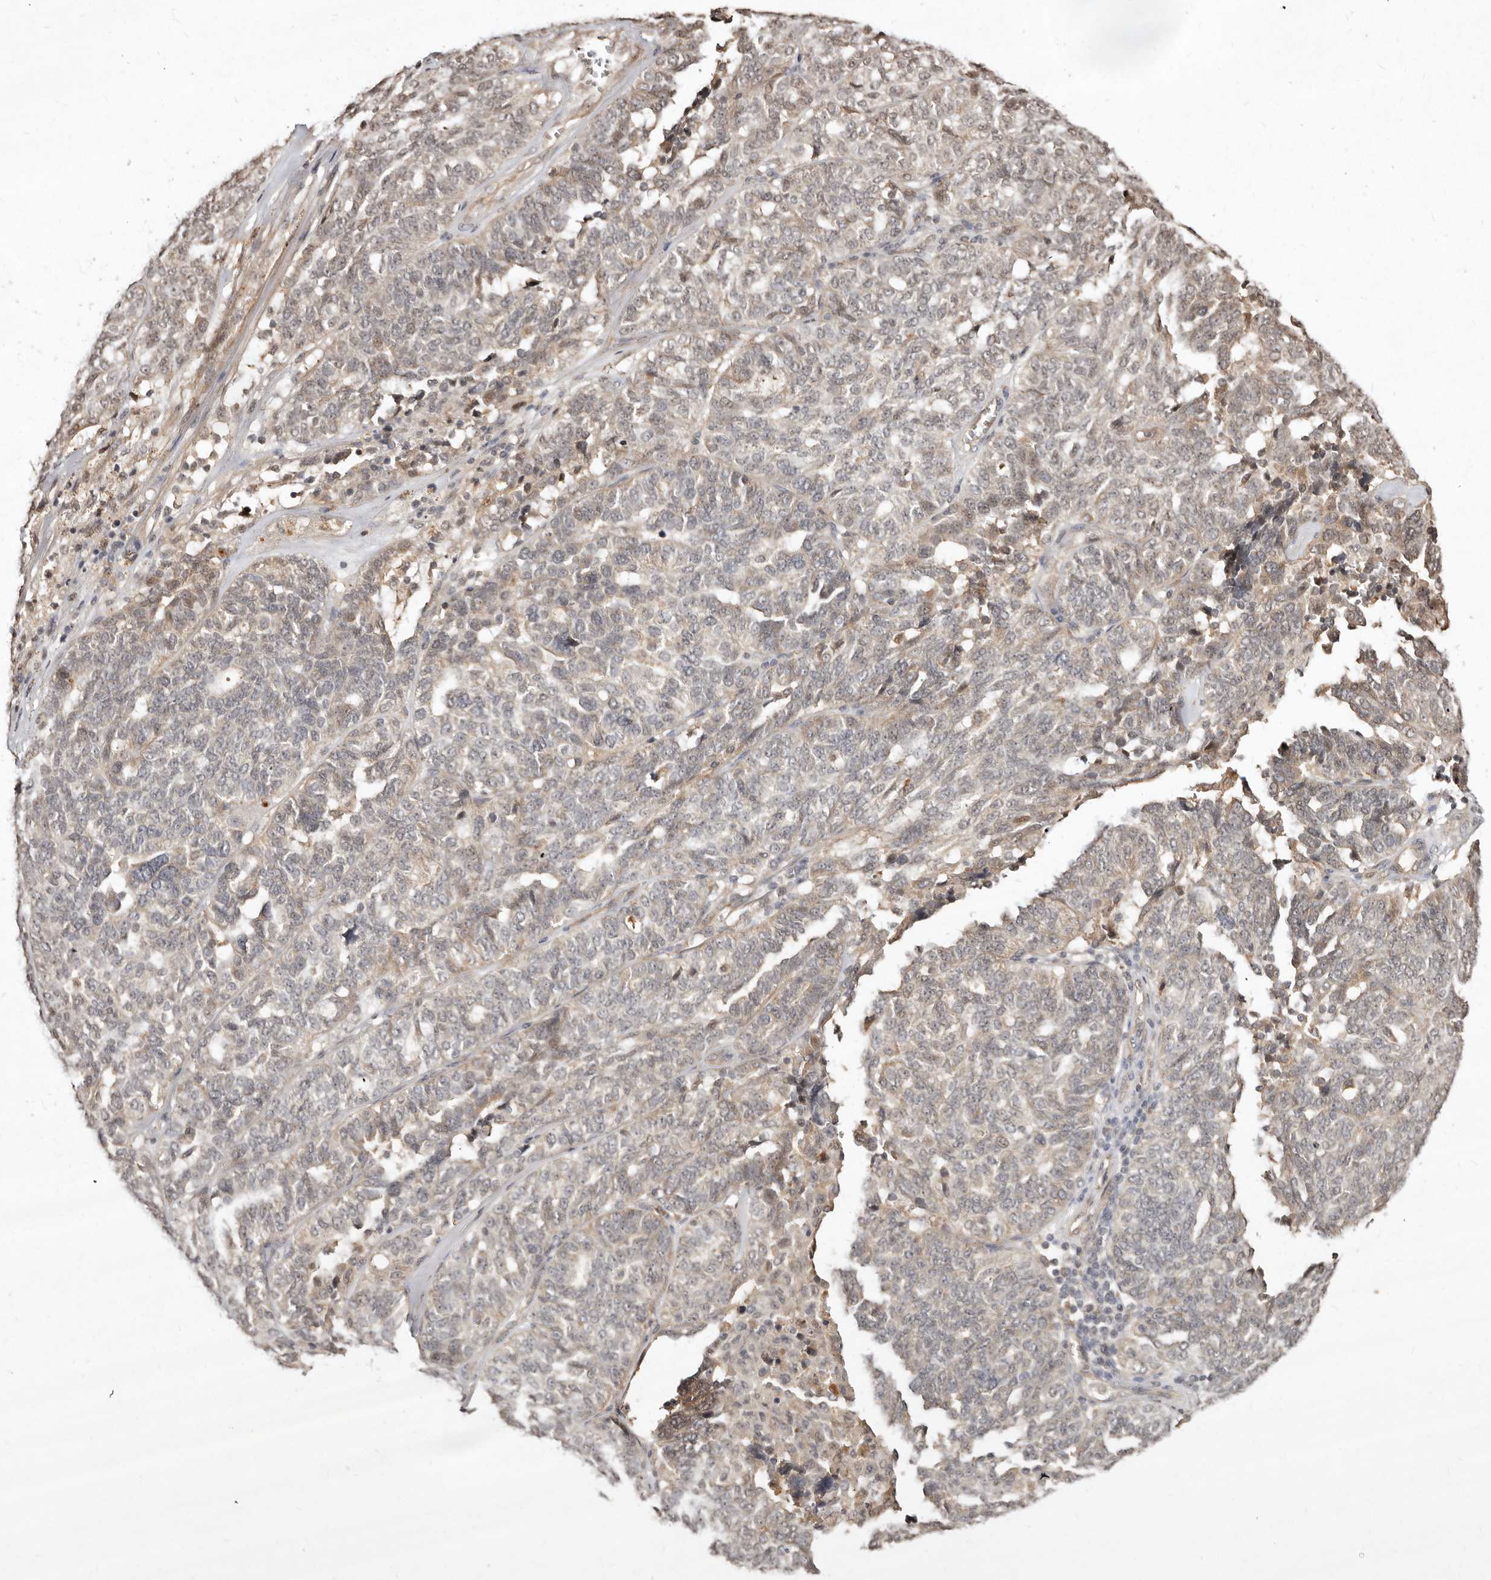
{"staining": {"intensity": "weak", "quantity": "<25%", "location": "nuclear"}, "tissue": "ovarian cancer", "cell_type": "Tumor cells", "image_type": "cancer", "snomed": [{"axis": "morphology", "description": "Cystadenocarcinoma, serous, NOS"}, {"axis": "topography", "description": "Ovary"}], "caption": "Ovarian serous cystadenocarcinoma stained for a protein using IHC demonstrates no expression tumor cells.", "gene": "LCORL", "patient": {"sex": "female", "age": 59}}